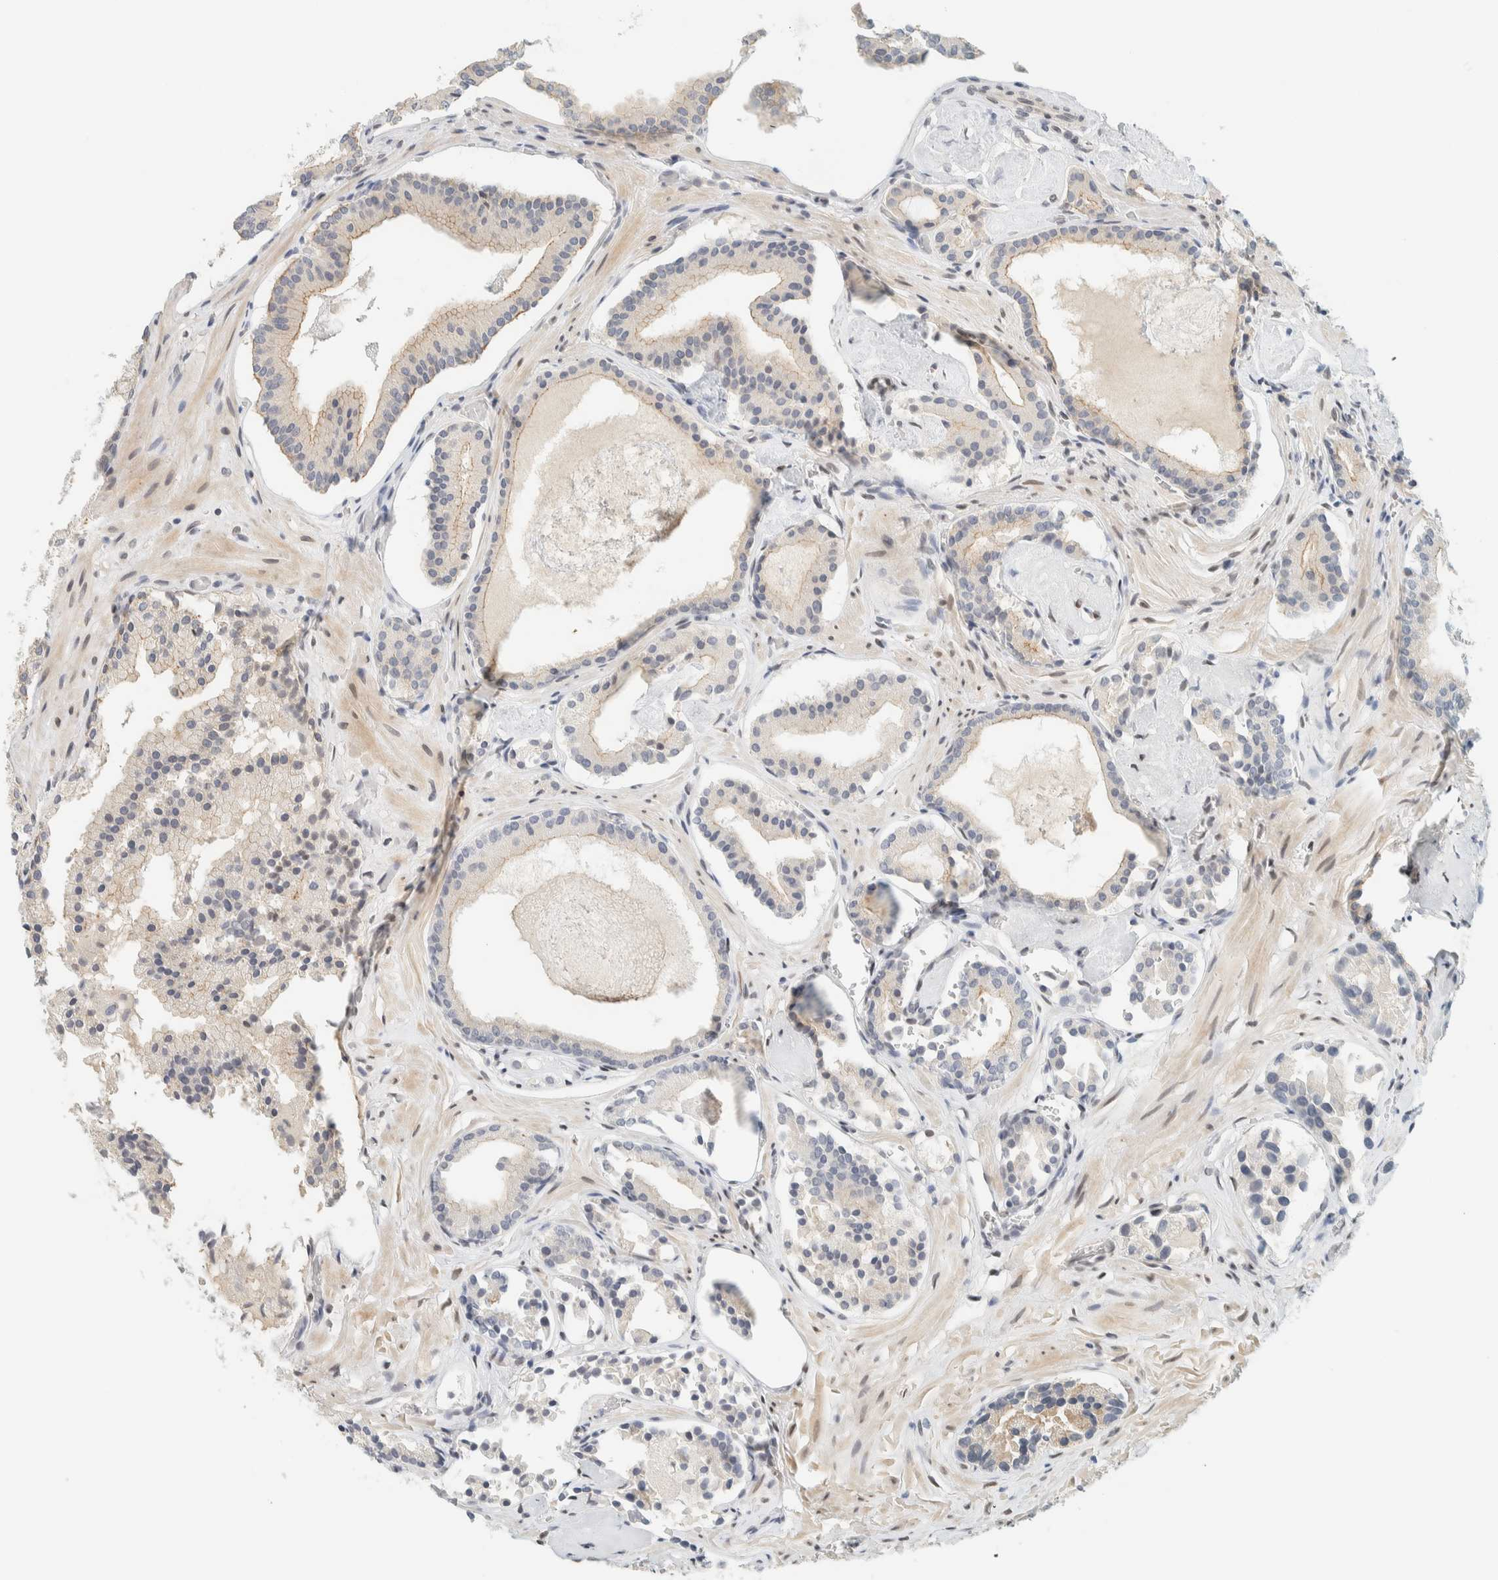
{"staining": {"intensity": "negative", "quantity": "none", "location": "none"}, "tissue": "prostate cancer", "cell_type": "Tumor cells", "image_type": "cancer", "snomed": [{"axis": "morphology", "description": "Adenocarcinoma, Low grade"}, {"axis": "topography", "description": "Prostate"}], "caption": "IHC of adenocarcinoma (low-grade) (prostate) exhibits no positivity in tumor cells.", "gene": "C1QTNF12", "patient": {"sex": "male", "age": 51}}